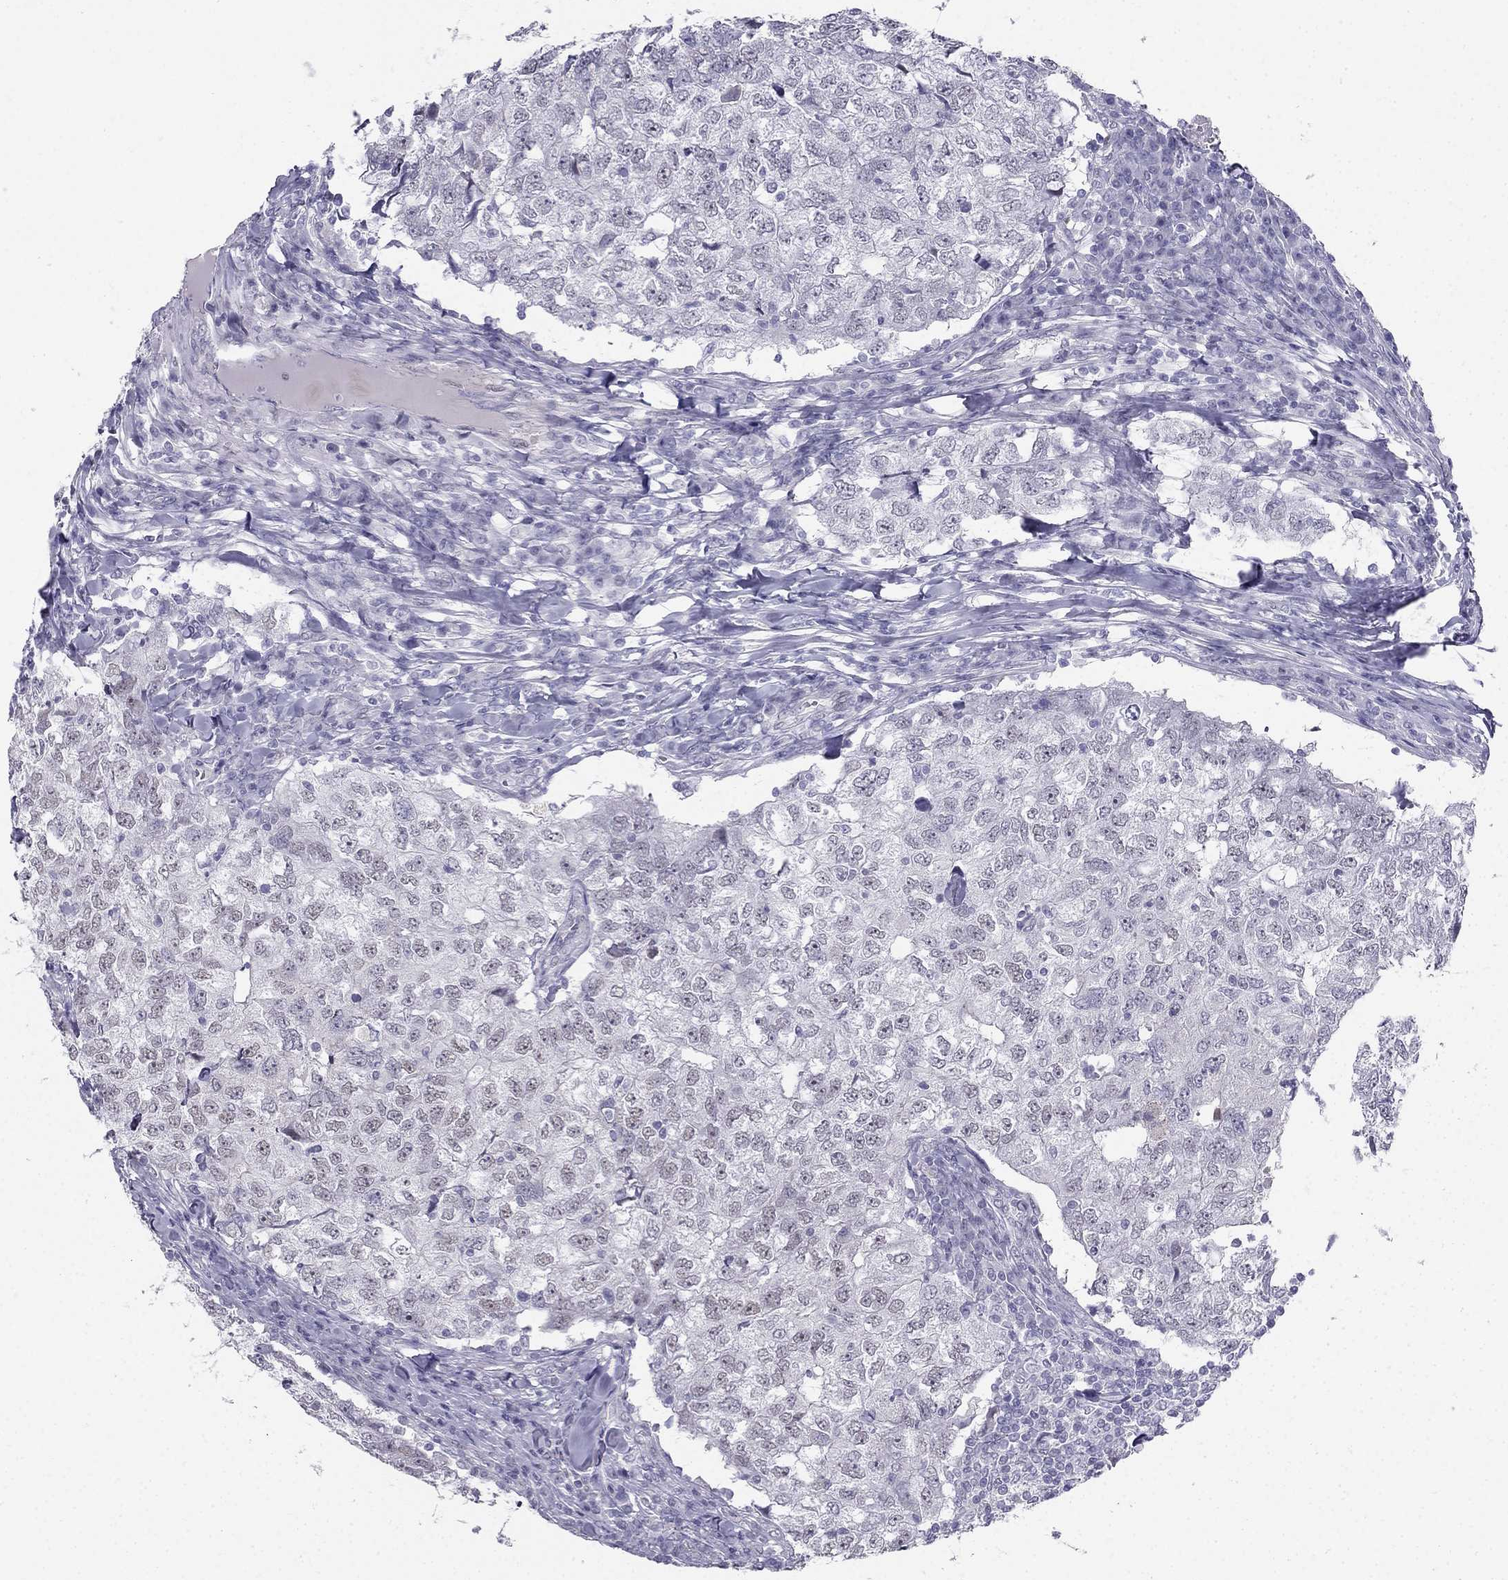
{"staining": {"intensity": "negative", "quantity": "none", "location": "none"}, "tissue": "breast cancer", "cell_type": "Tumor cells", "image_type": "cancer", "snomed": [{"axis": "morphology", "description": "Duct carcinoma"}, {"axis": "topography", "description": "Breast"}], "caption": "This is an IHC micrograph of breast cancer. There is no positivity in tumor cells.", "gene": "BAG5", "patient": {"sex": "female", "age": 30}}